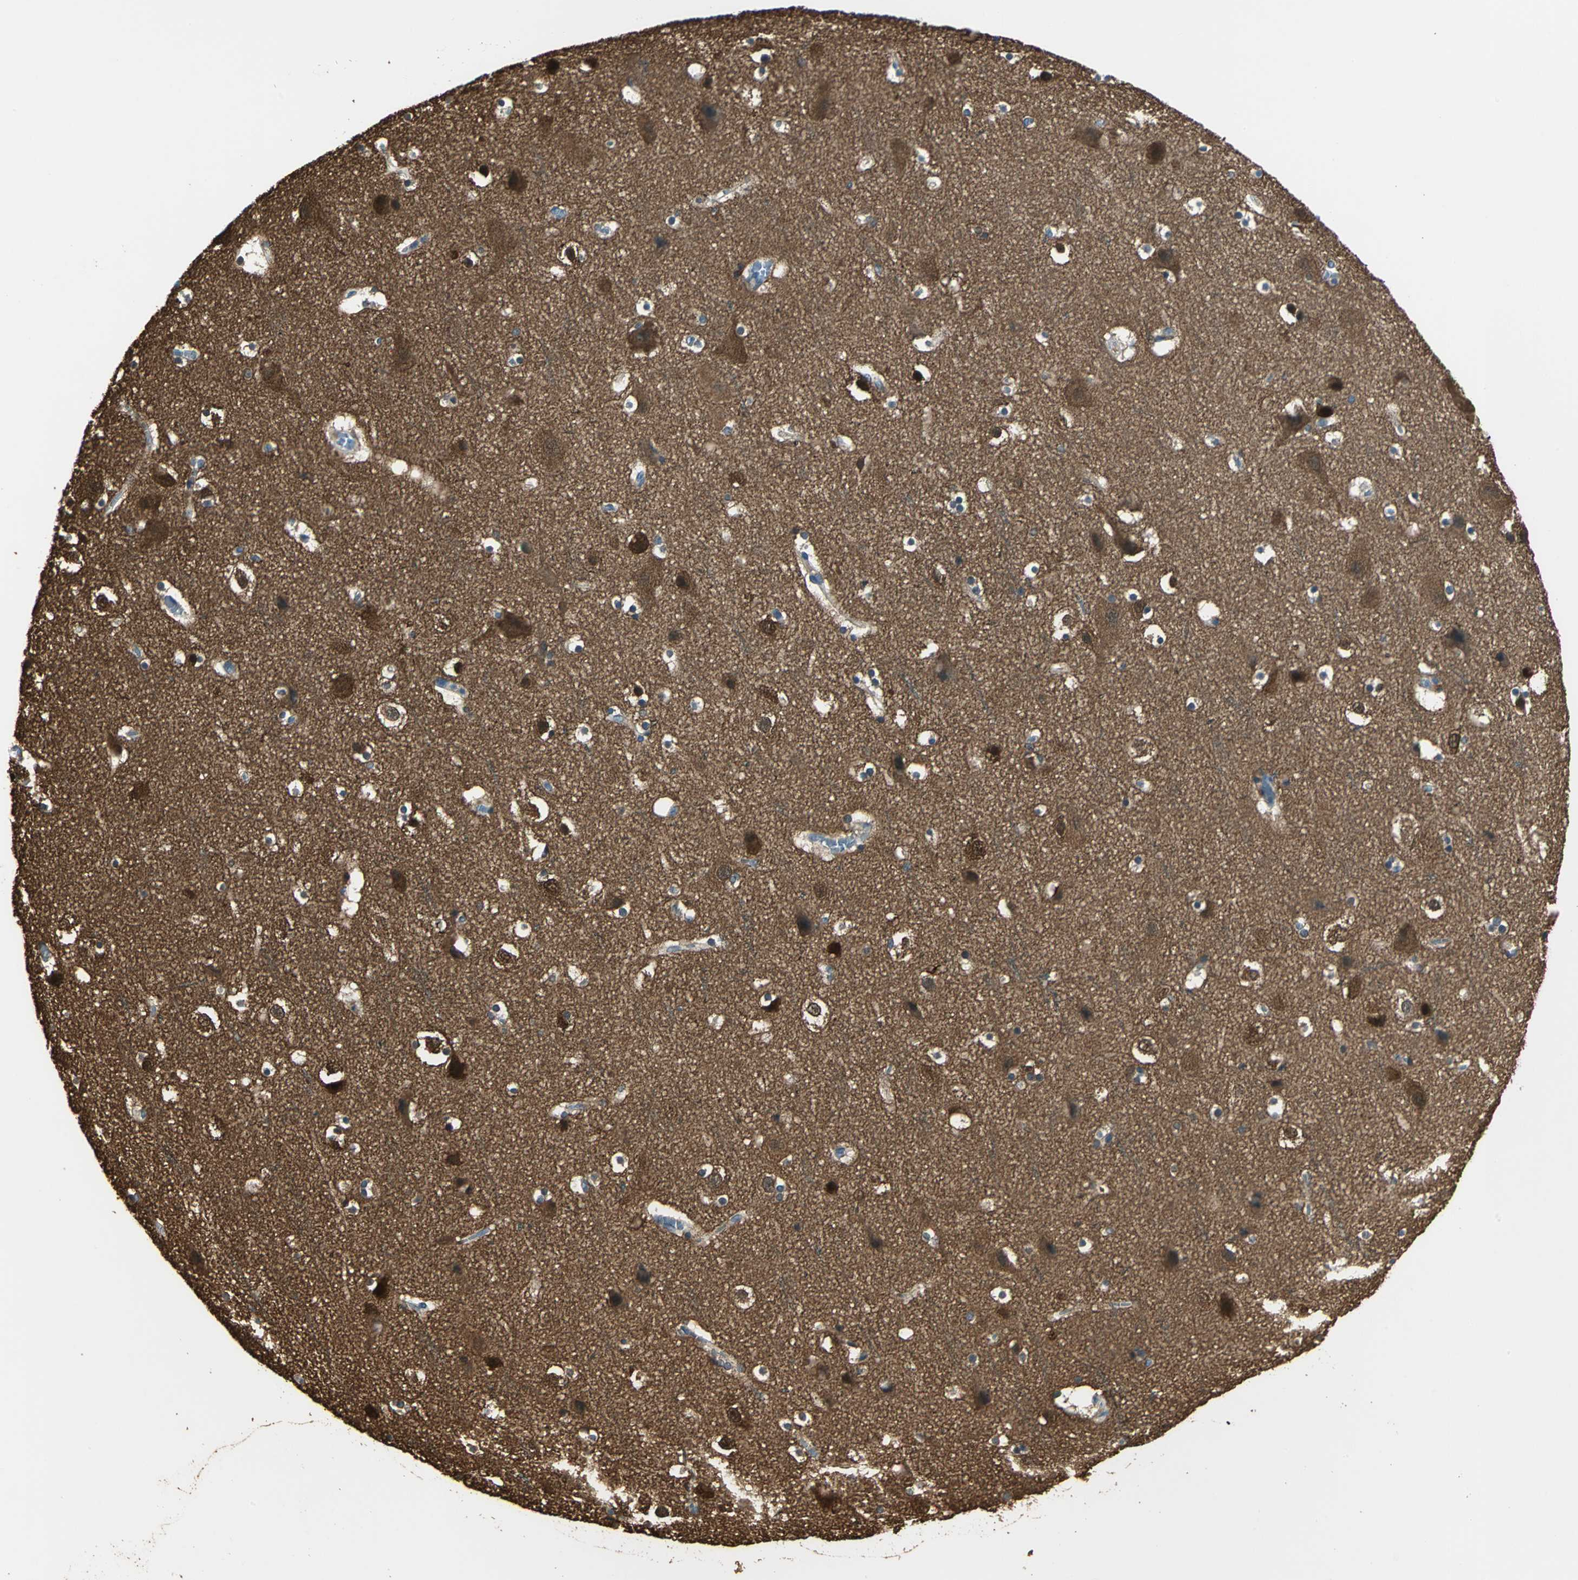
{"staining": {"intensity": "negative", "quantity": "none", "location": "none"}, "tissue": "cerebral cortex", "cell_type": "Endothelial cells", "image_type": "normal", "snomed": [{"axis": "morphology", "description": "Normal tissue, NOS"}, {"axis": "topography", "description": "Cerebral cortex"}], "caption": "Immunohistochemistry (IHC) micrograph of unremarkable human cerebral cortex stained for a protein (brown), which exhibits no positivity in endothelial cells. (Brightfield microscopy of DAB IHC at high magnification).", "gene": "UCHL1", "patient": {"sex": "male", "age": 45}}